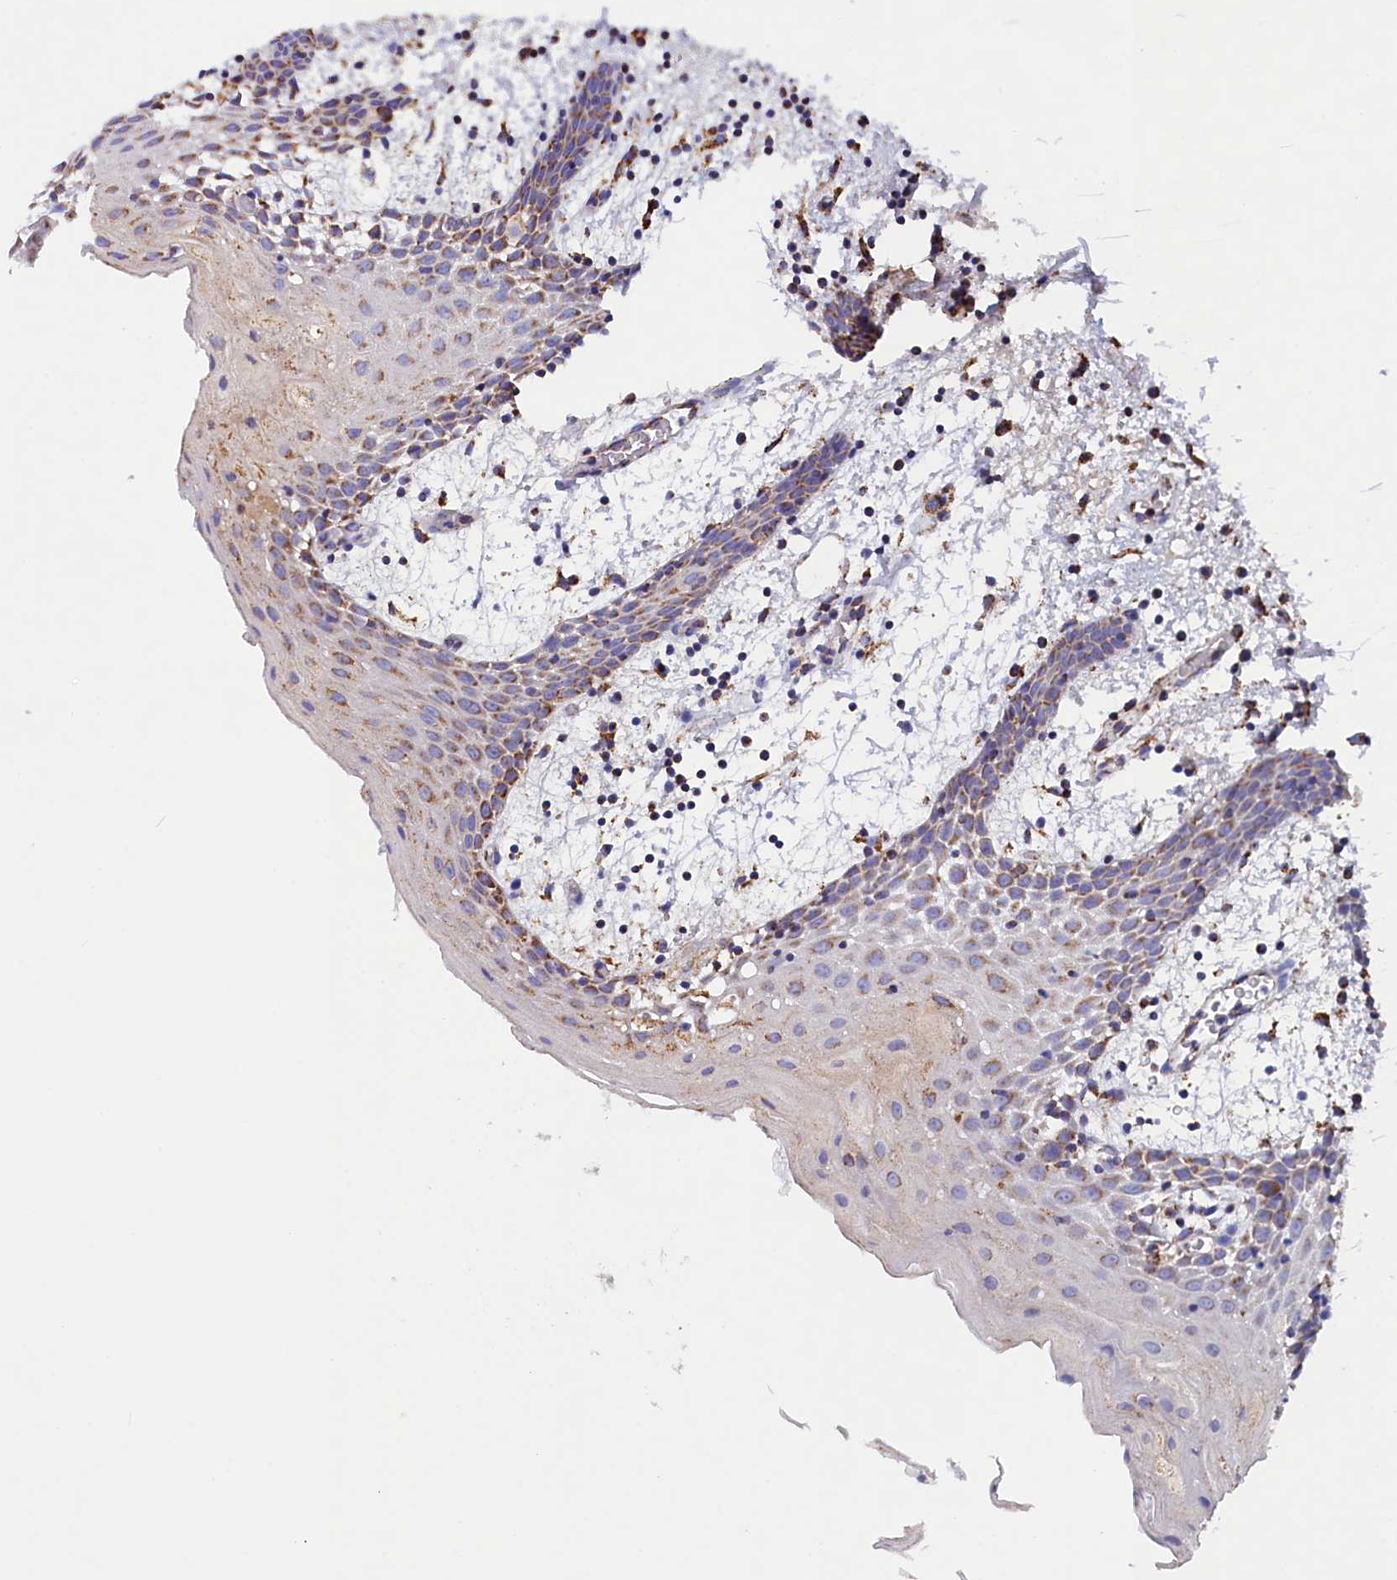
{"staining": {"intensity": "moderate", "quantity": "25%-75%", "location": "cytoplasmic/membranous"}, "tissue": "oral mucosa", "cell_type": "Squamous epithelial cells", "image_type": "normal", "snomed": [{"axis": "morphology", "description": "Normal tissue, NOS"}, {"axis": "topography", "description": "Skeletal muscle"}, {"axis": "topography", "description": "Oral tissue"}, {"axis": "topography", "description": "Salivary gland"}, {"axis": "topography", "description": "Peripheral nerve tissue"}], "caption": "A photomicrograph of human oral mucosa stained for a protein exhibits moderate cytoplasmic/membranous brown staining in squamous epithelial cells.", "gene": "SLC39A3", "patient": {"sex": "male", "age": 54}}